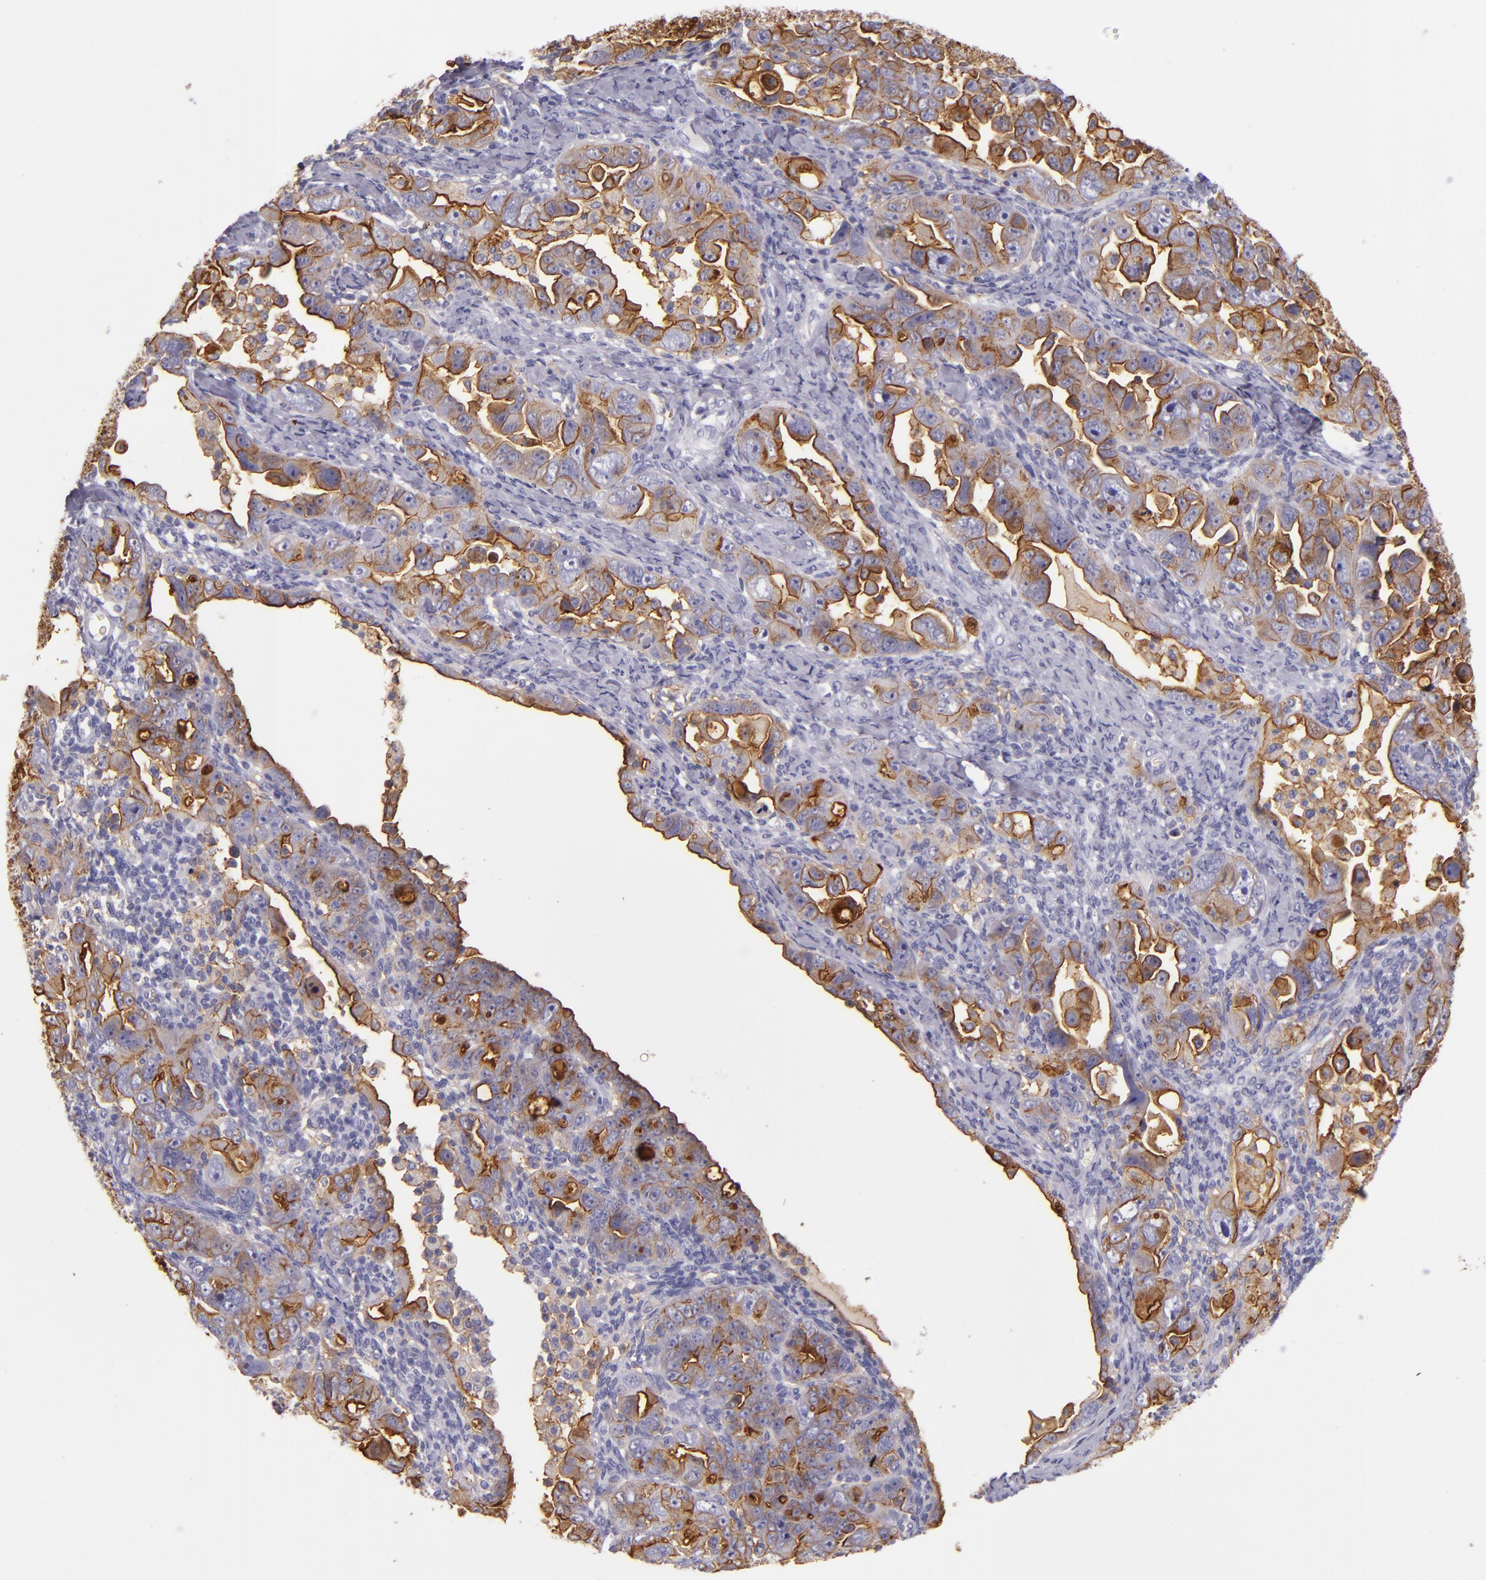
{"staining": {"intensity": "moderate", "quantity": ">75%", "location": "cytoplasmic/membranous"}, "tissue": "ovarian cancer", "cell_type": "Tumor cells", "image_type": "cancer", "snomed": [{"axis": "morphology", "description": "Cystadenocarcinoma, serous, NOS"}, {"axis": "topography", "description": "Ovary"}], "caption": "Moderate cytoplasmic/membranous protein expression is present in about >75% of tumor cells in ovarian cancer (serous cystadenocarcinoma). The staining was performed using DAB to visualize the protein expression in brown, while the nuclei were stained in blue with hematoxylin (Magnification: 20x).", "gene": "CD9", "patient": {"sex": "female", "age": 66}}